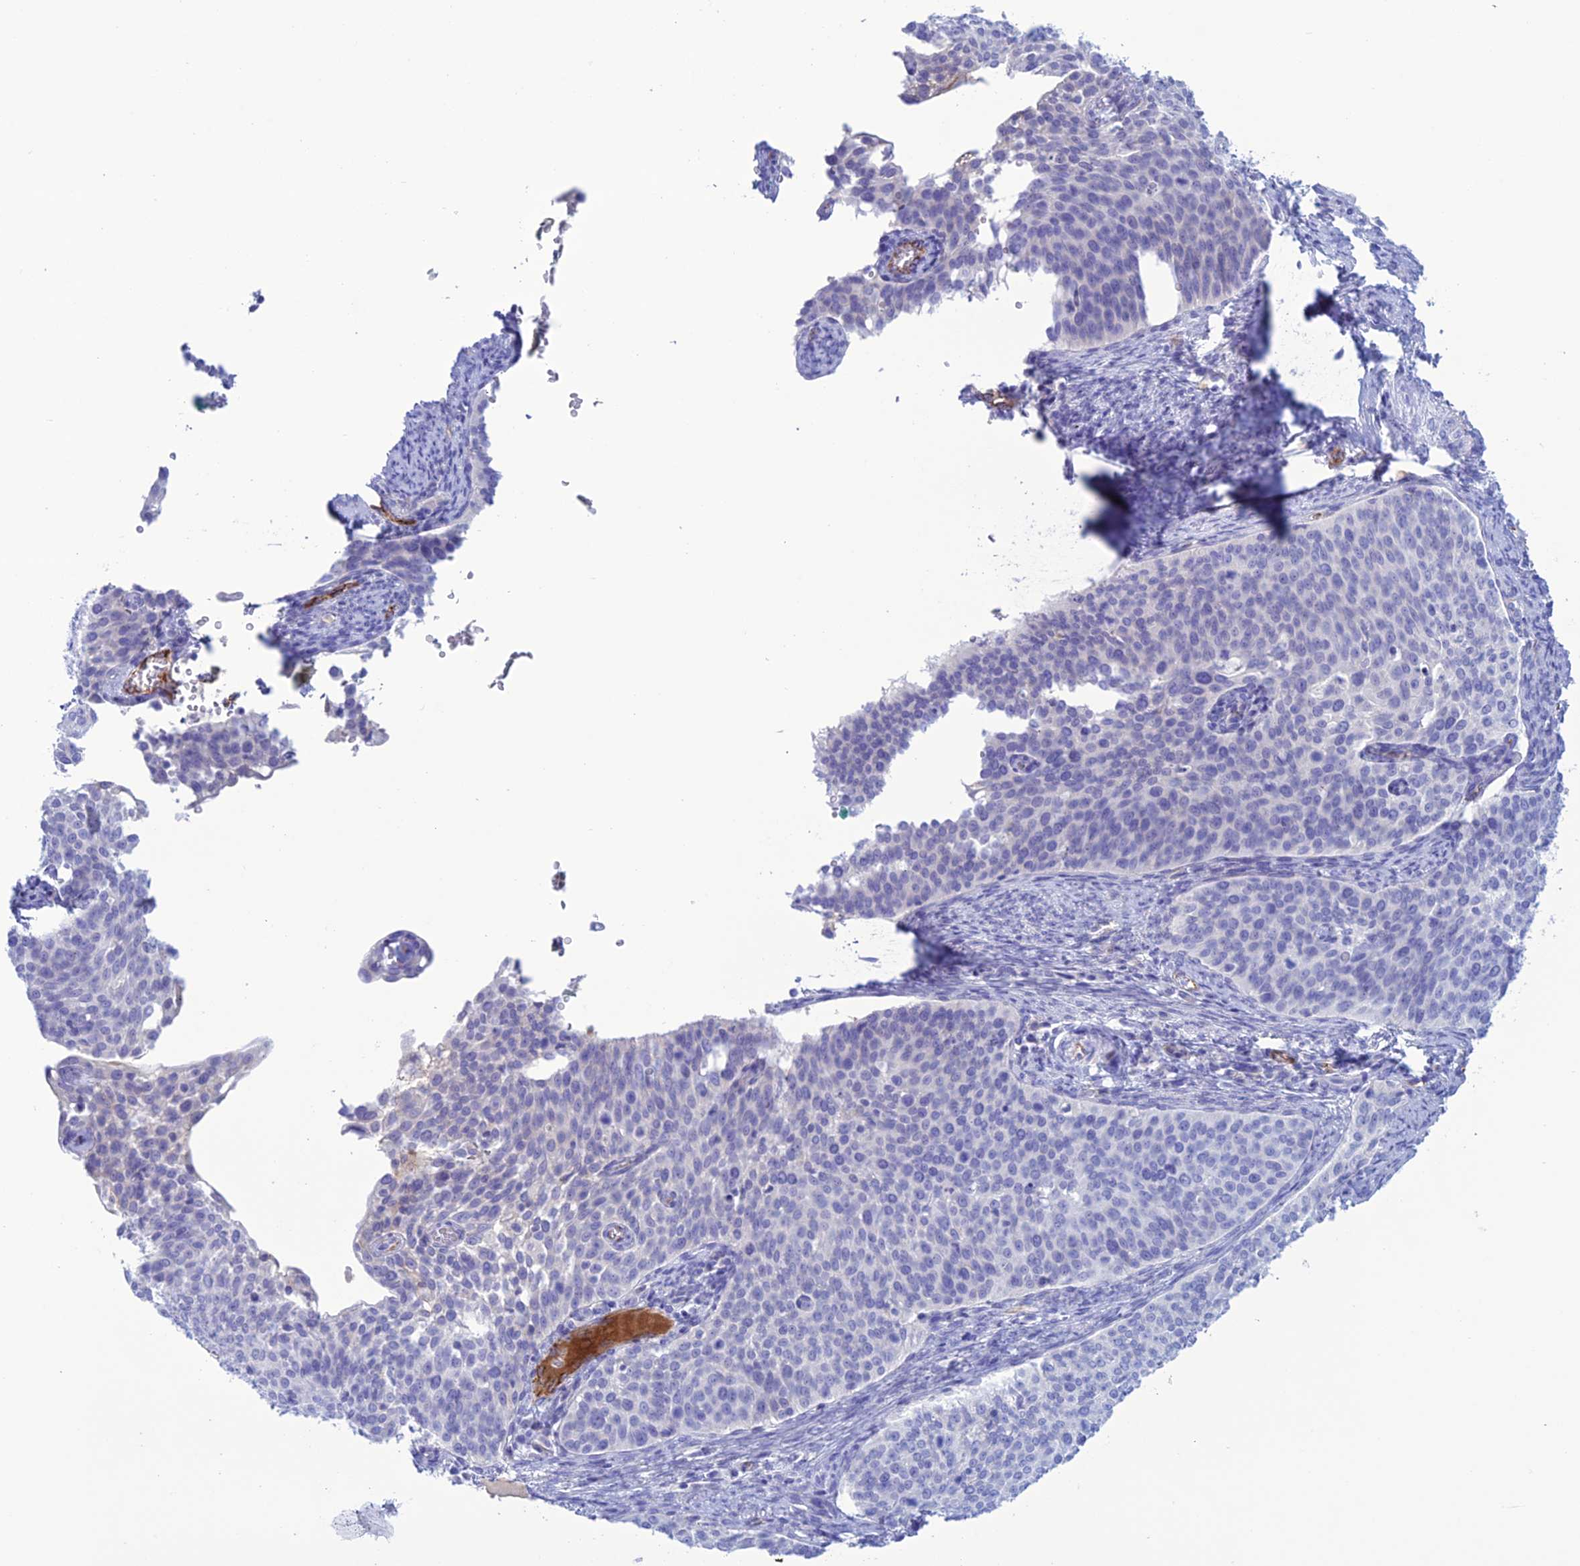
{"staining": {"intensity": "negative", "quantity": "none", "location": "none"}, "tissue": "cervical cancer", "cell_type": "Tumor cells", "image_type": "cancer", "snomed": [{"axis": "morphology", "description": "Squamous cell carcinoma, NOS"}, {"axis": "topography", "description": "Cervix"}], "caption": "This photomicrograph is of cervical cancer (squamous cell carcinoma) stained with immunohistochemistry to label a protein in brown with the nuclei are counter-stained blue. There is no positivity in tumor cells. Brightfield microscopy of immunohistochemistry (IHC) stained with DAB (3,3'-diaminobenzidine) (brown) and hematoxylin (blue), captured at high magnification.", "gene": "CDC42EP5", "patient": {"sex": "female", "age": 44}}